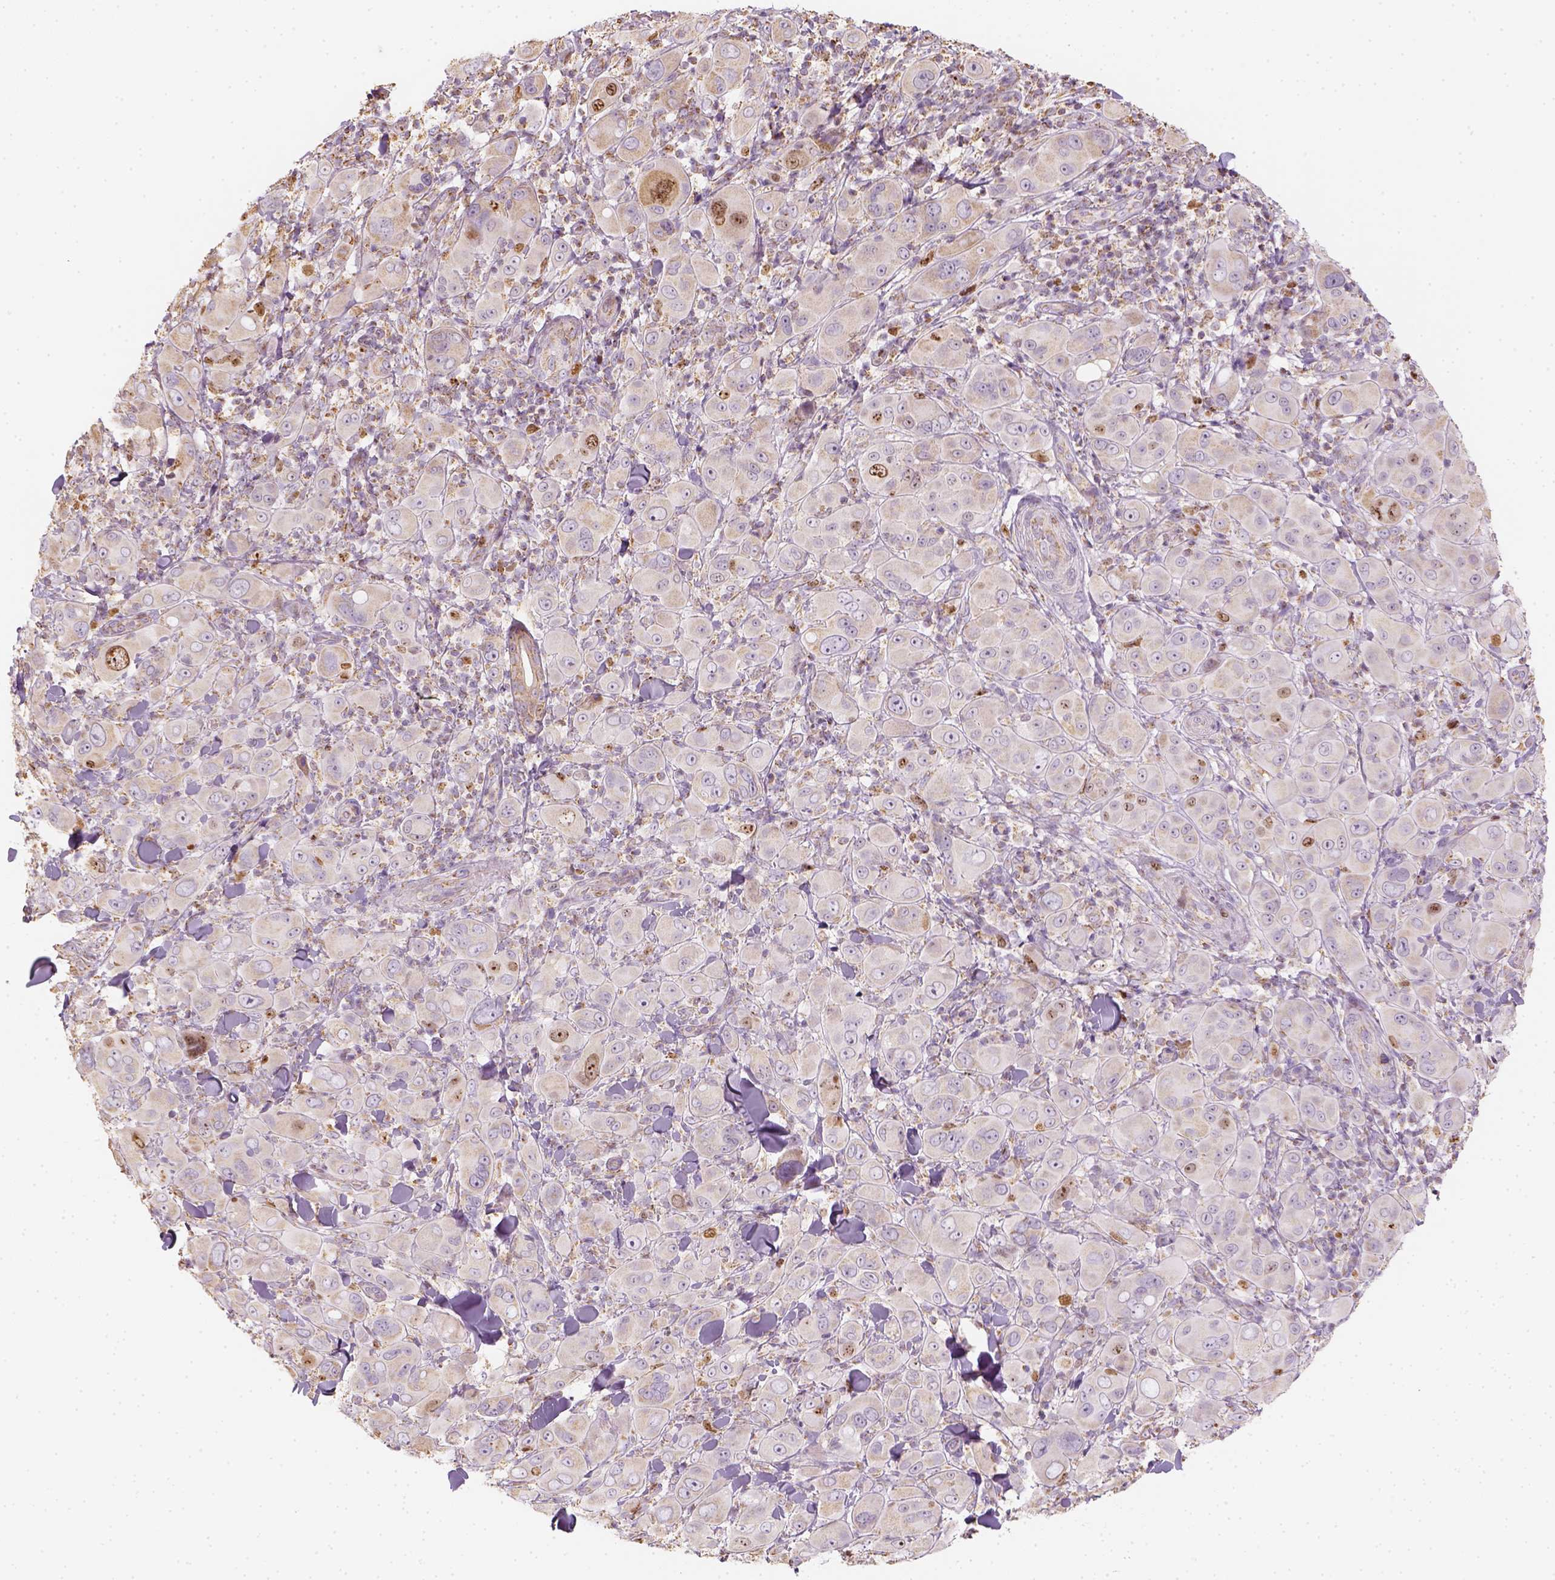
{"staining": {"intensity": "weak", "quantity": "<25%", "location": "cytoplasmic/membranous"}, "tissue": "melanoma", "cell_type": "Tumor cells", "image_type": "cancer", "snomed": [{"axis": "morphology", "description": "Malignant melanoma, NOS"}, {"axis": "topography", "description": "Skin"}], "caption": "Photomicrograph shows no protein expression in tumor cells of malignant melanoma tissue.", "gene": "LCA5", "patient": {"sex": "female", "age": 87}}